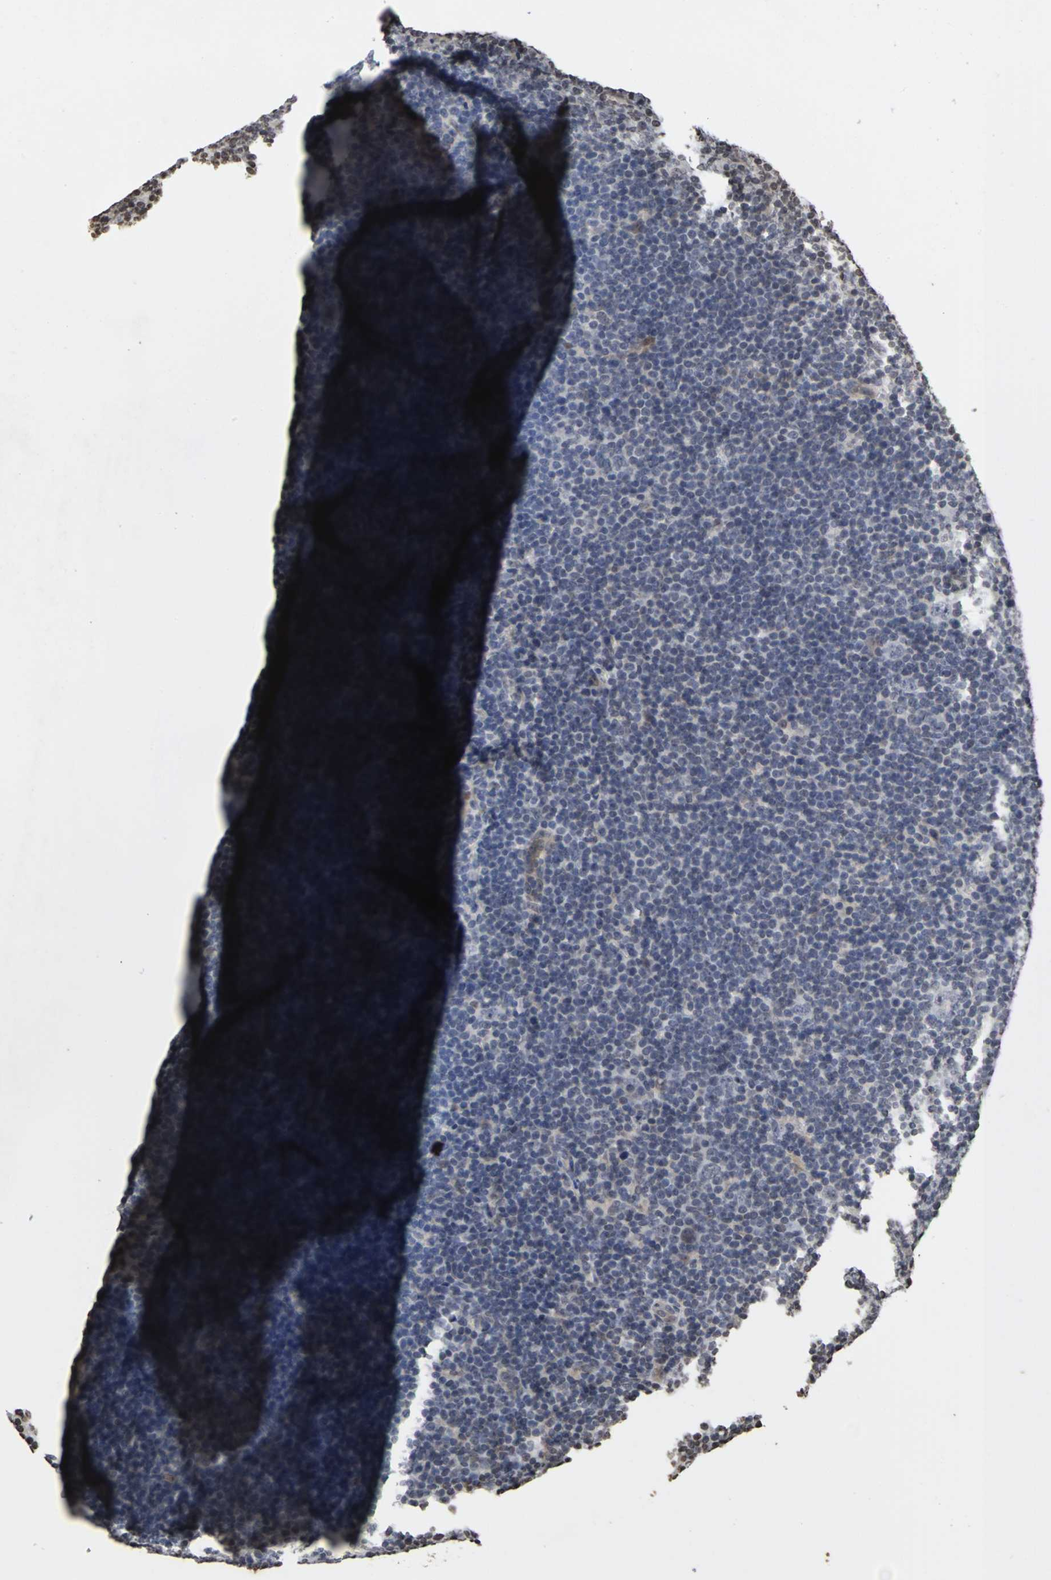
{"staining": {"intensity": "negative", "quantity": "none", "location": "none"}, "tissue": "lymphoma", "cell_type": "Tumor cells", "image_type": "cancer", "snomed": [{"axis": "morphology", "description": "Hodgkin's disease, NOS"}, {"axis": "topography", "description": "Lymph node"}], "caption": "DAB immunohistochemical staining of human Hodgkin's disease displays no significant staining in tumor cells.", "gene": "ERCC2", "patient": {"sex": "female", "age": 57}}